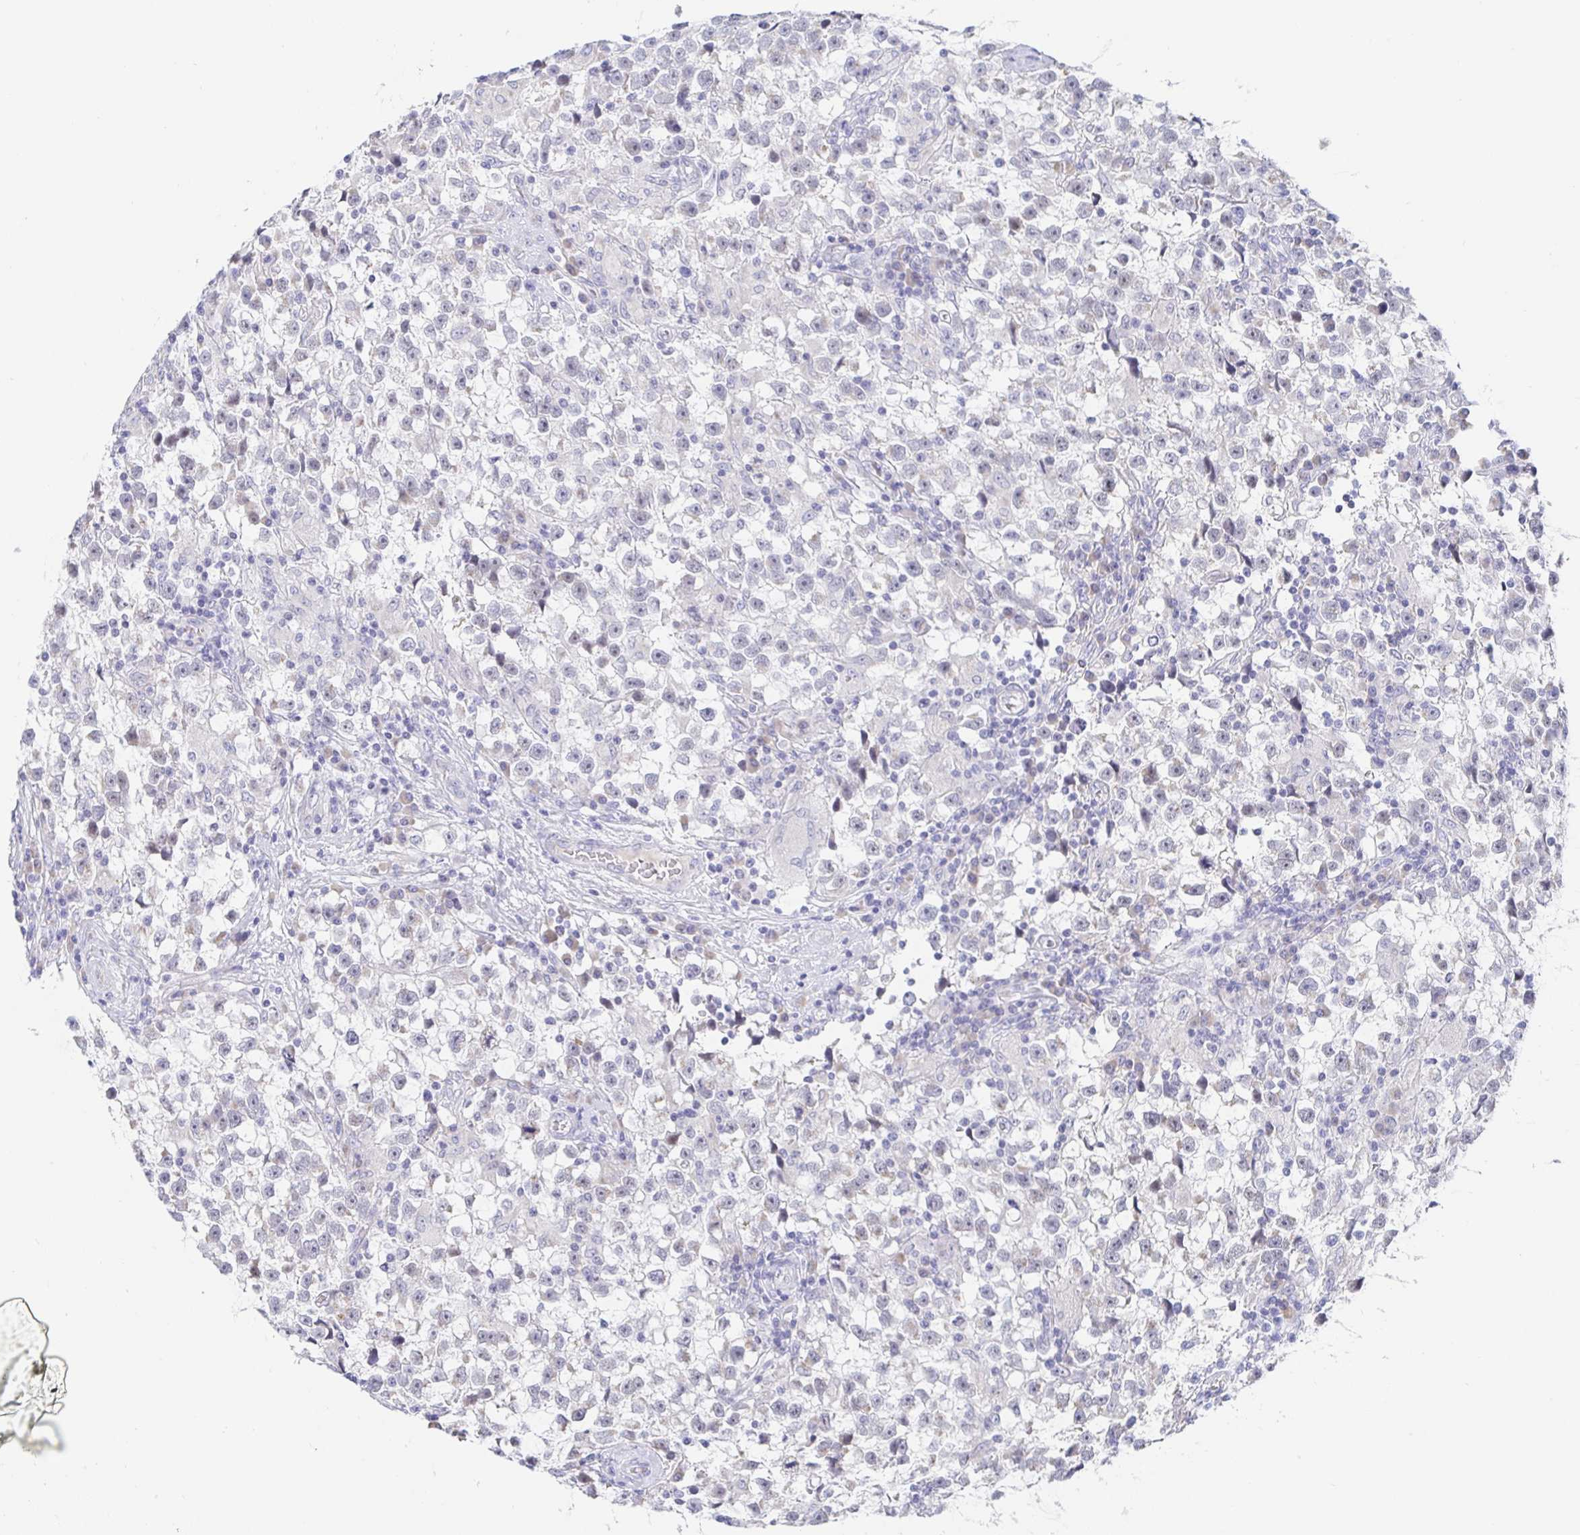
{"staining": {"intensity": "negative", "quantity": "none", "location": "none"}, "tissue": "testis cancer", "cell_type": "Tumor cells", "image_type": "cancer", "snomed": [{"axis": "morphology", "description": "Seminoma, NOS"}, {"axis": "topography", "description": "Testis"}], "caption": "Human testis seminoma stained for a protein using immunohistochemistry shows no positivity in tumor cells.", "gene": "SIAH3", "patient": {"sex": "male", "age": 31}}